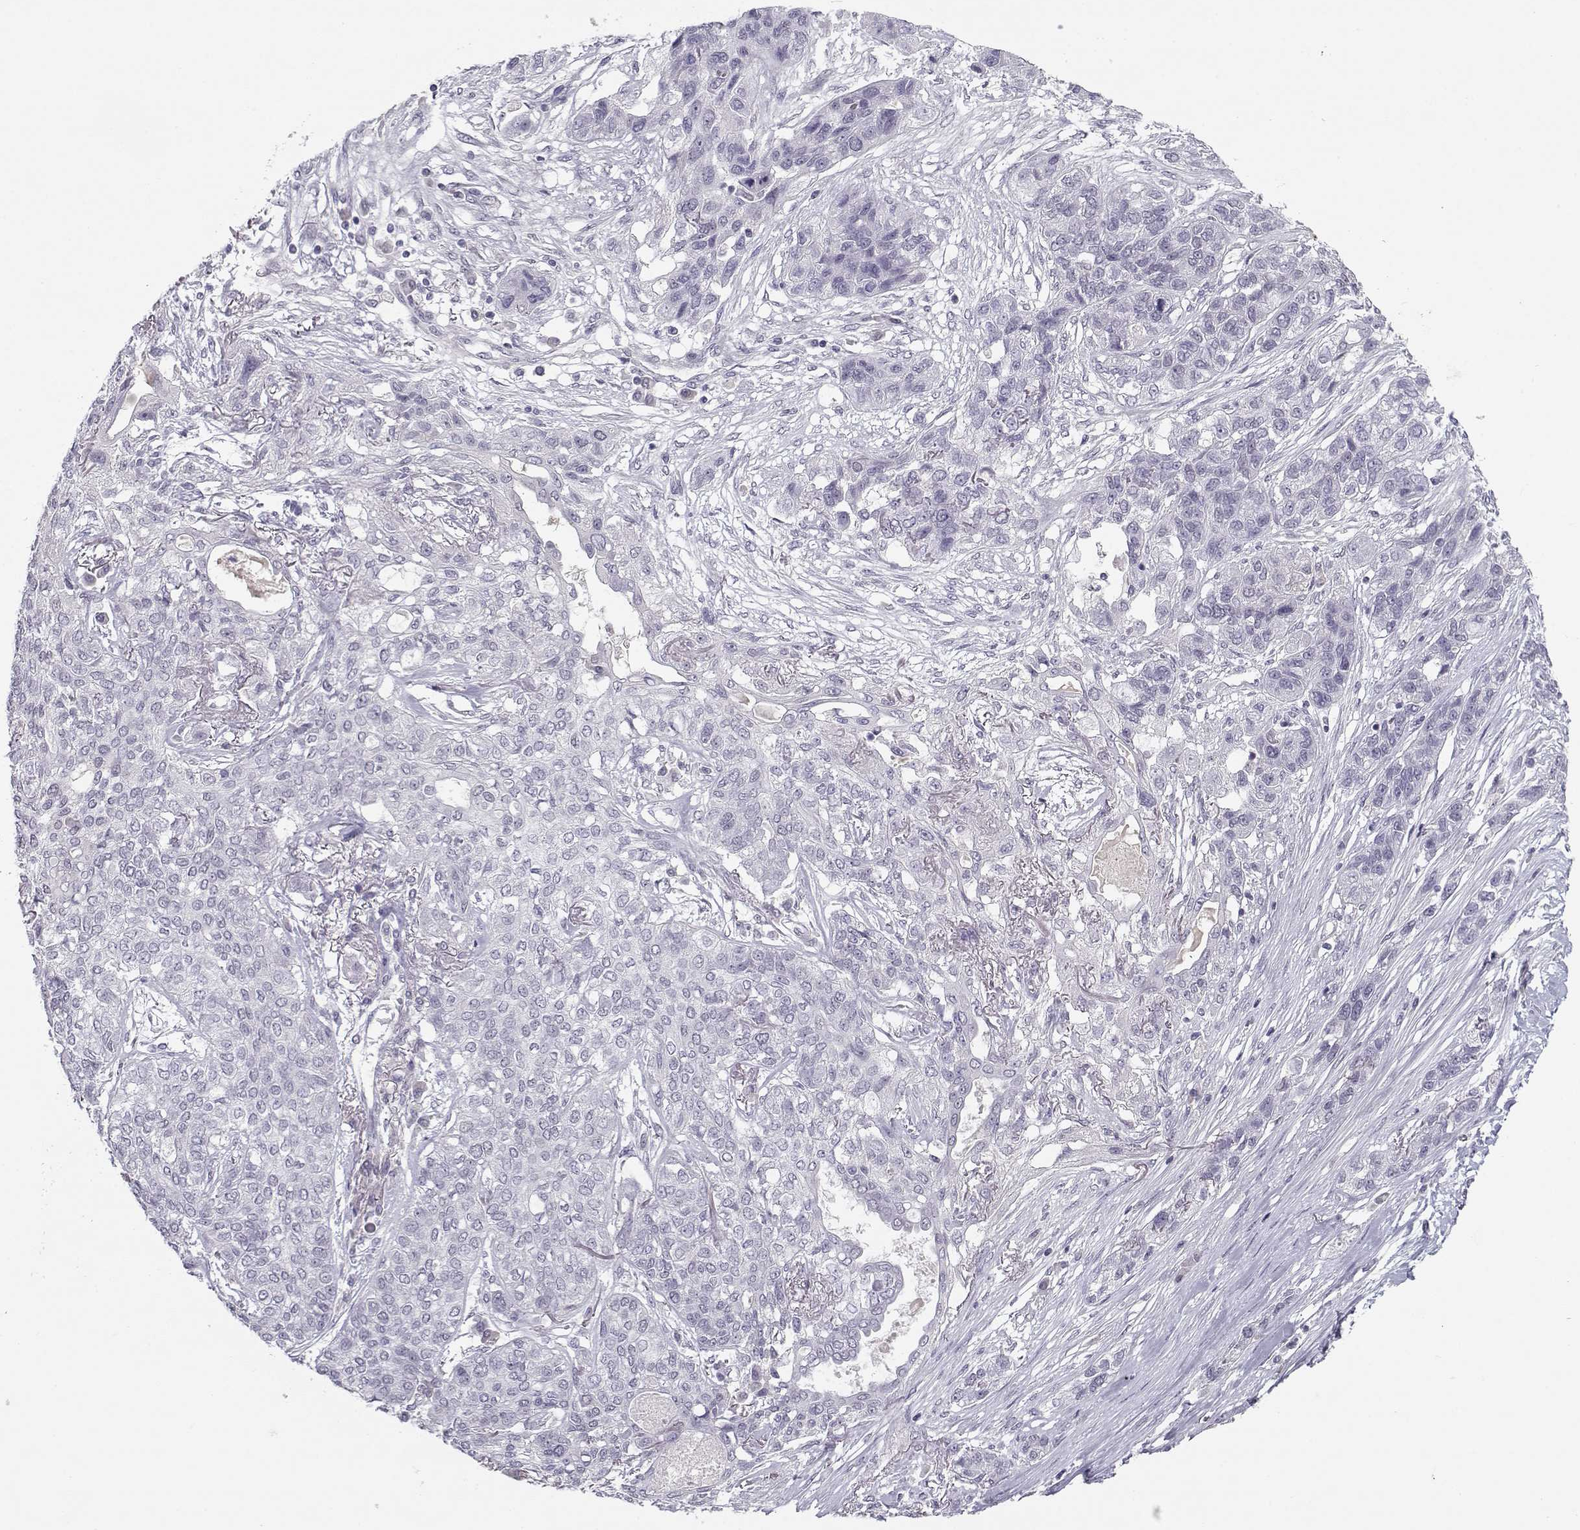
{"staining": {"intensity": "negative", "quantity": "none", "location": "none"}, "tissue": "lung cancer", "cell_type": "Tumor cells", "image_type": "cancer", "snomed": [{"axis": "morphology", "description": "Squamous cell carcinoma, NOS"}, {"axis": "topography", "description": "Lung"}], "caption": "DAB immunohistochemical staining of lung squamous cell carcinoma reveals no significant staining in tumor cells.", "gene": "C16orf86", "patient": {"sex": "female", "age": 70}}